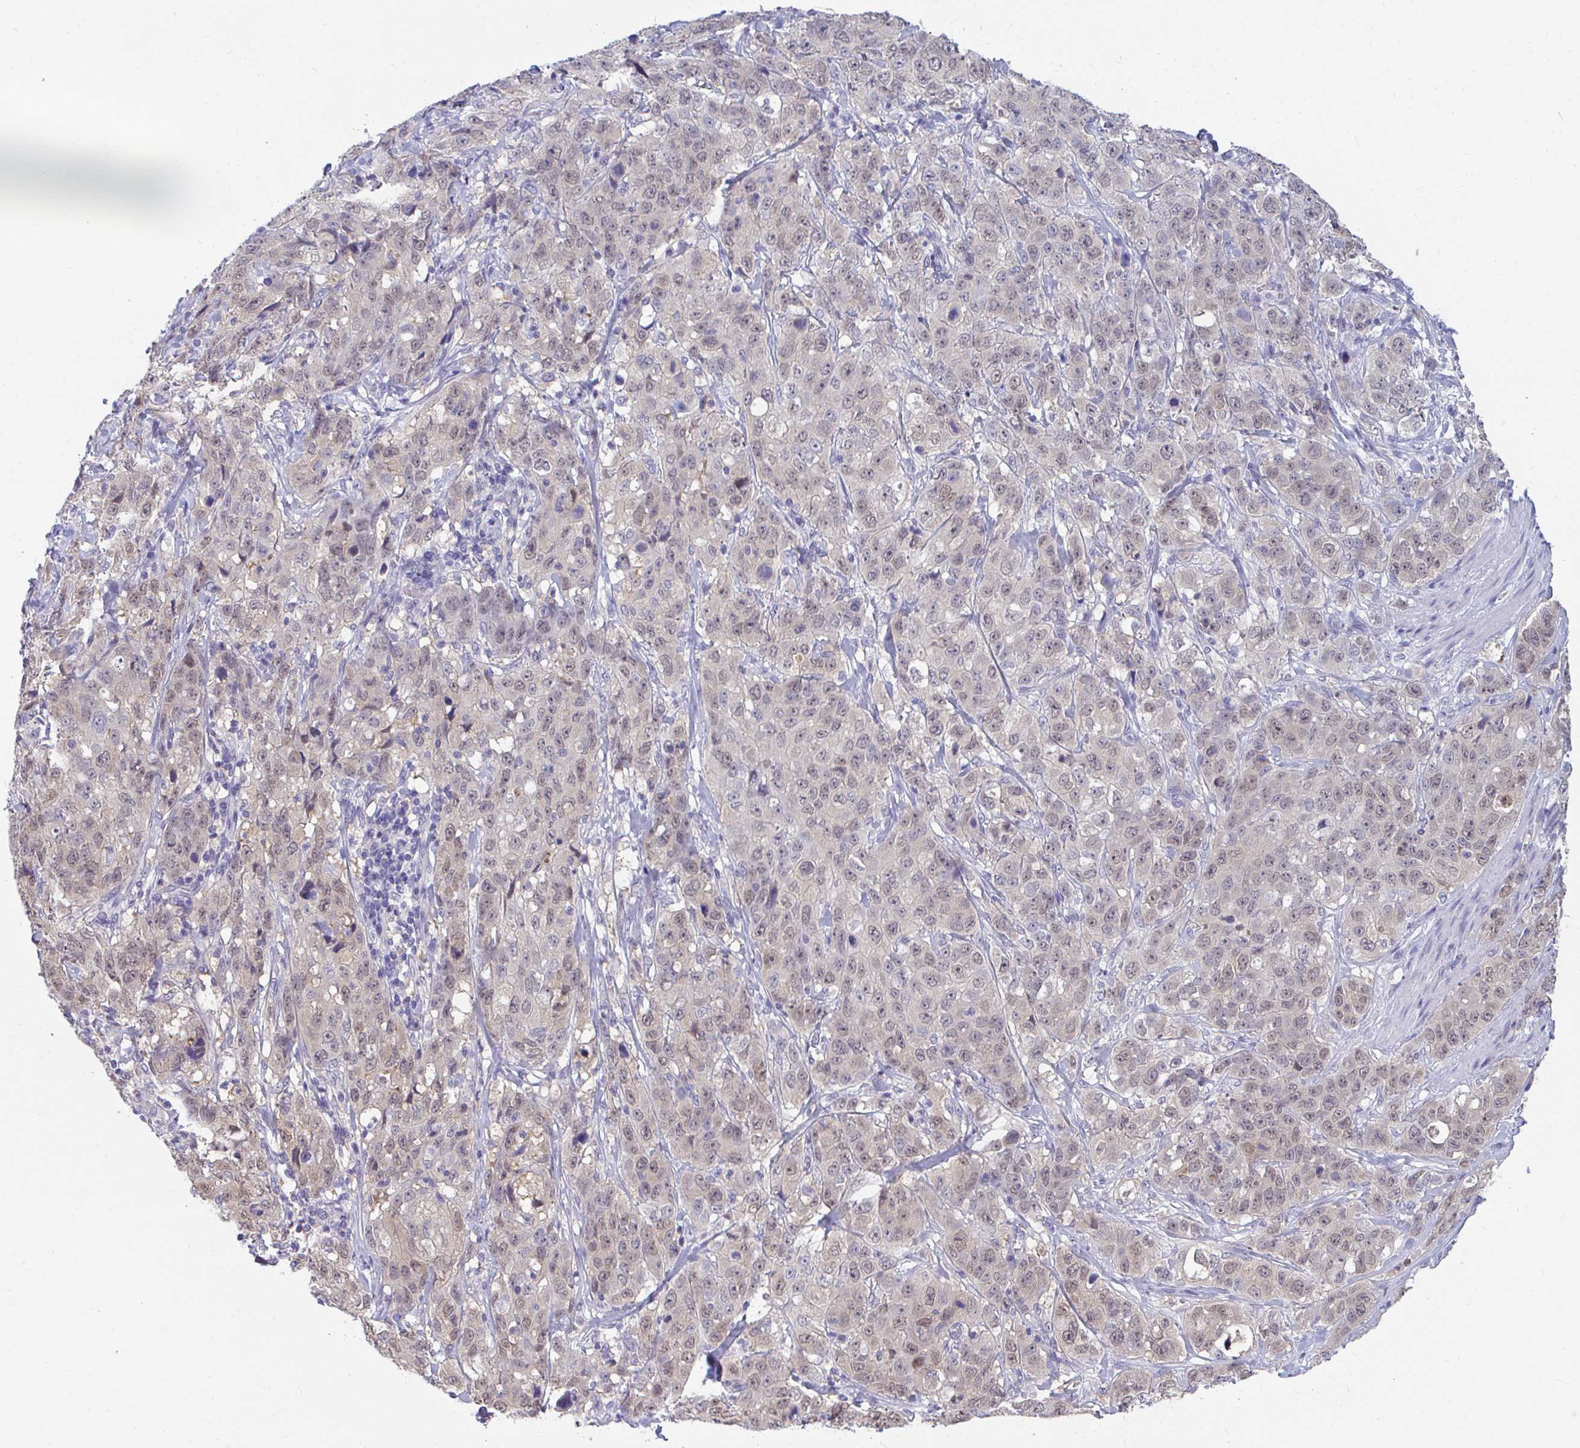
{"staining": {"intensity": "weak", "quantity": ">75%", "location": "nuclear"}, "tissue": "stomach cancer", "cell_type": "Tumor cells", "image_type": "cancer", "snomed": [{"axis": "morphology", "description": "Adenocarcinoma, NOS"}, {"axis": "topography", "description": "Stomach"}], "caption": "The micrograph displays immunohistochemical staining of stomach cancer. There is weak nuclear staining is appreciated in approximately >75% of tumor cells.", "gene": "CSE1L", "patient": {"sex": "male", "age": 48}}